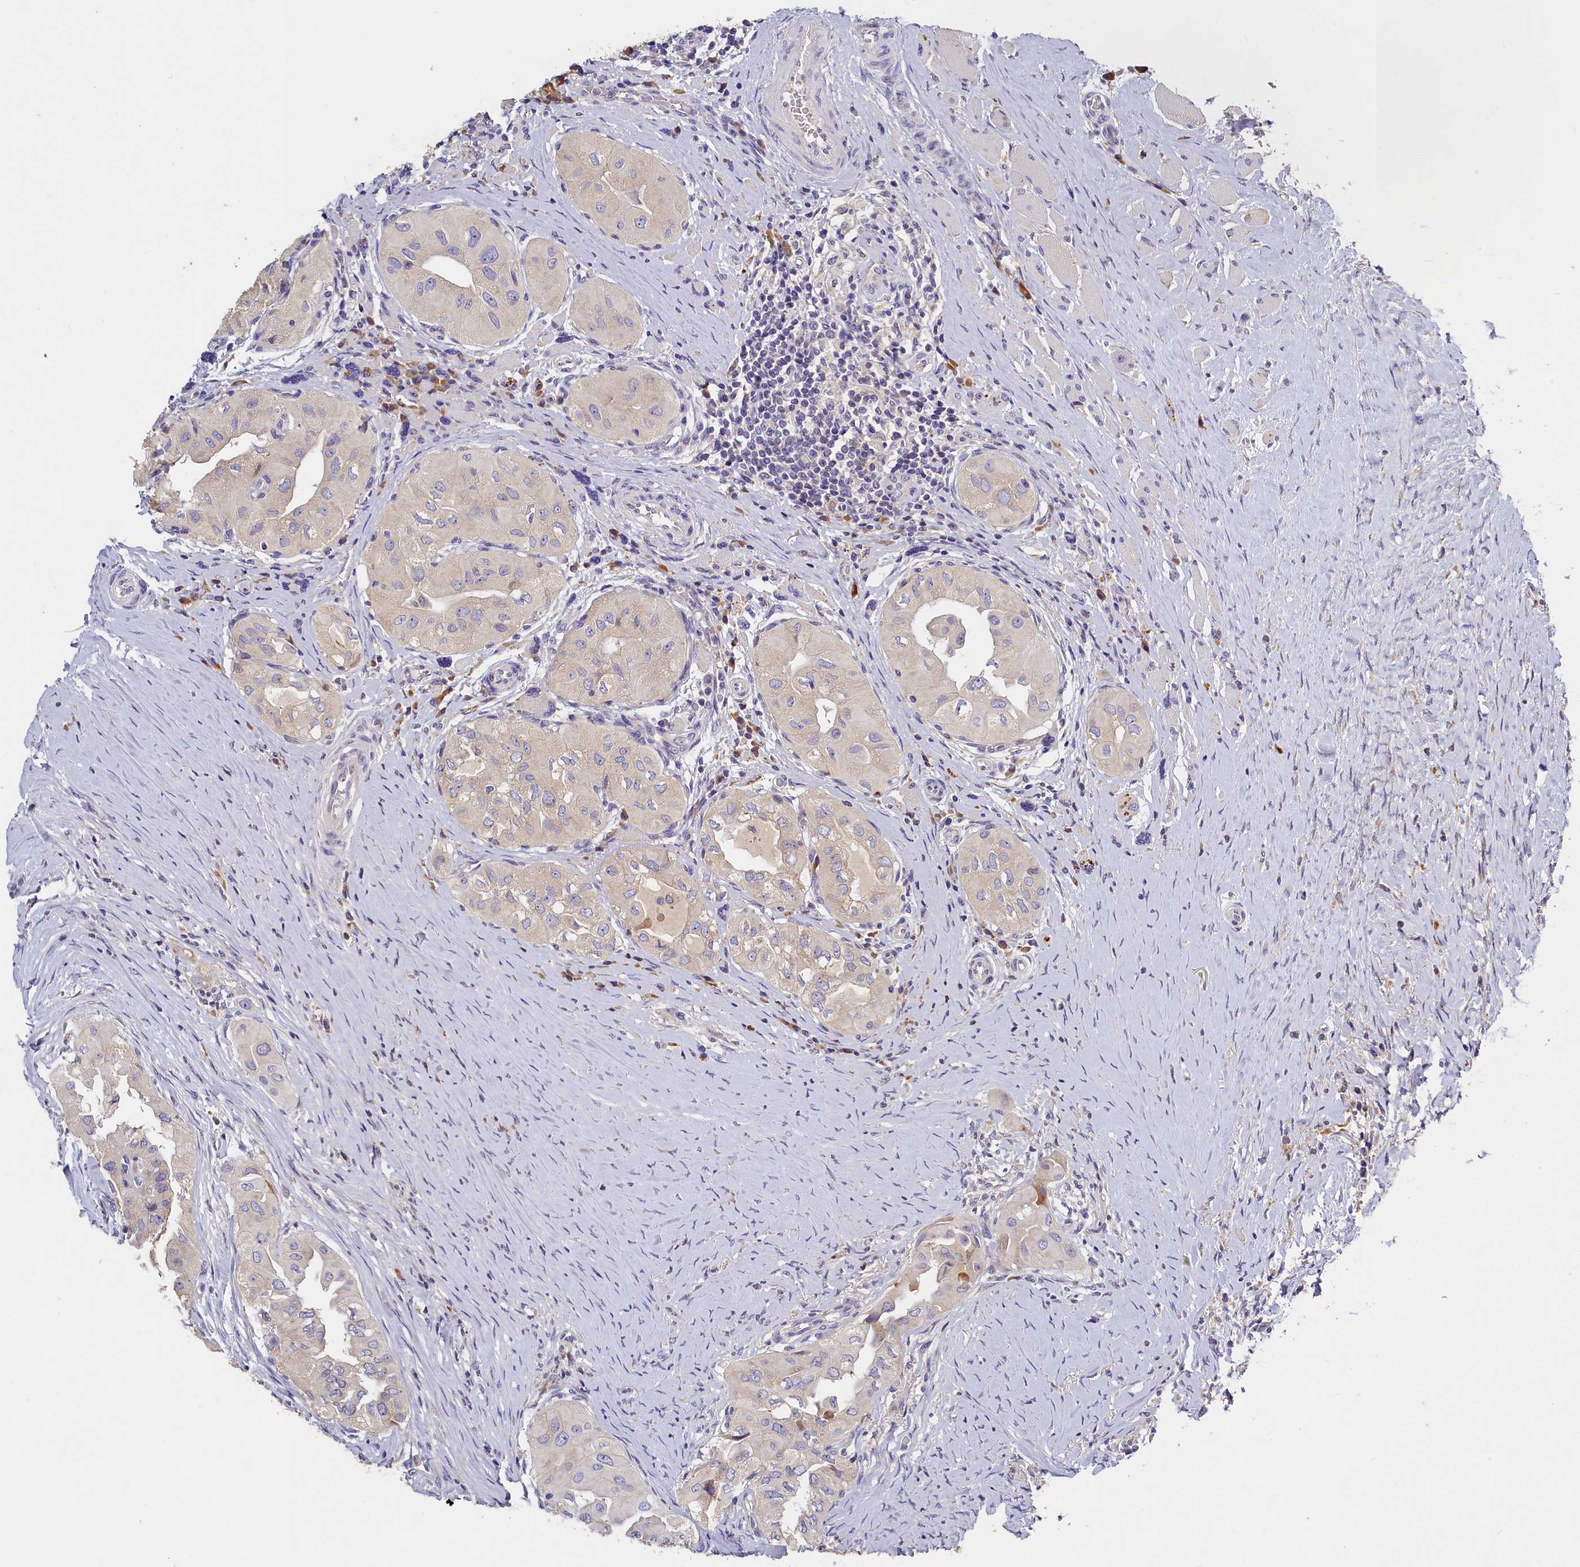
{"staining": {"intensity": "negative", "quantity": "none", "location": "none"}, "tissue": "thyroid cancer", "cell_type": "Tumor cells", "image_type": "cancer", "snomed": [{"axis": "morphology", "description": "Papillary adenocarcinoma, NOS"}, {"axis": "topography", "description": "Thyroid gland"}], "caption": "Human papillary adenocarcinoma (thyroid) stained for a protein using IHC shows no staining in tumor cells.", "gene": "ST7L", "patient": {"sex": "female", "age": 59}}